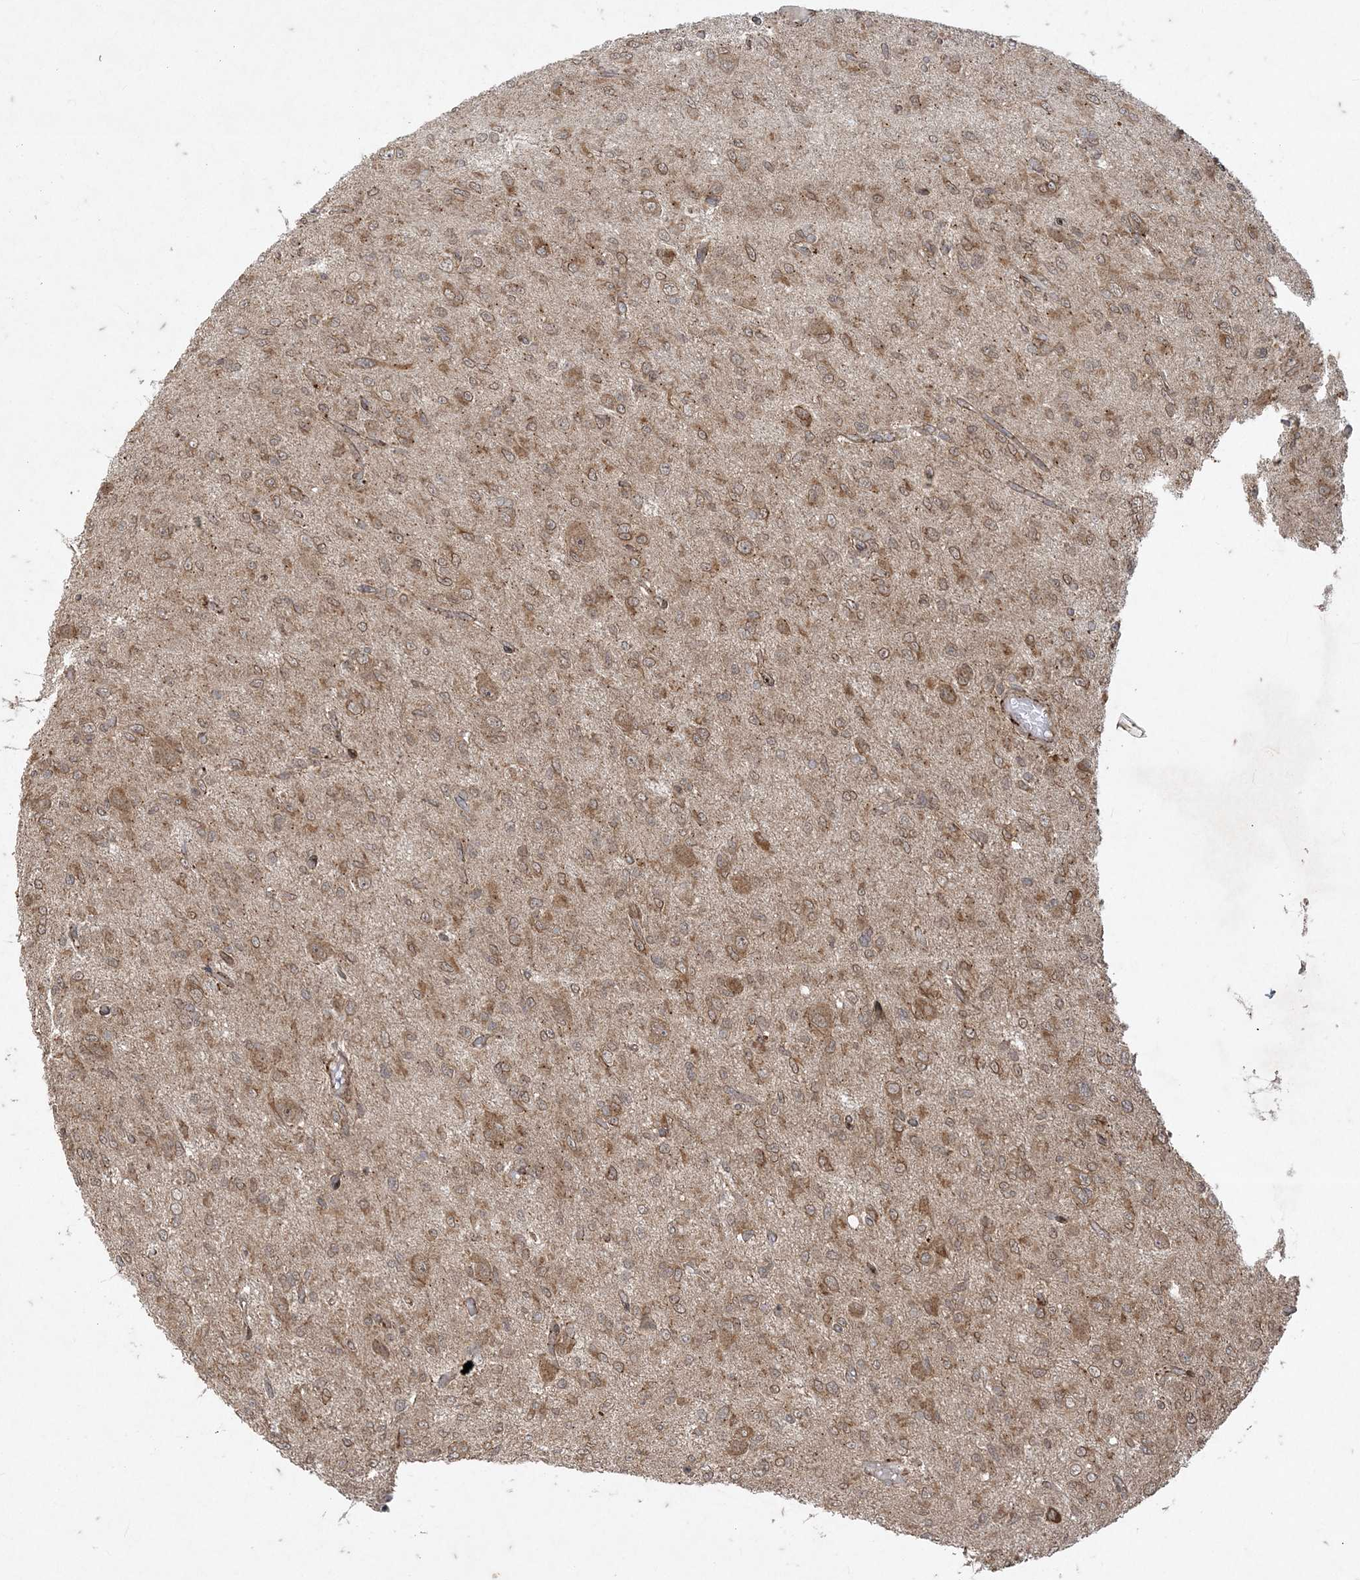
{"staining": {"intensity": "weak", "quantity": "25%-75%", "location": "cytoplasmic/membranous"}, "tissue": "glioma", "cell_type": "Tumor cells", "image_type": "cancer", "snomed": [{"axis": "morphology", "description": "Glioma, malignant, High grade"}, {"axis": "topography", "description": "Brain"}], "caption": "DAB immunohistochemical staining of malignant high-grade glioma shows weak cytoplasmic/membranous protein expression in approximately 25%-75% of tumor cells.", "gene": "RRAS", "patient": {"sex": "female", "age": 59}}